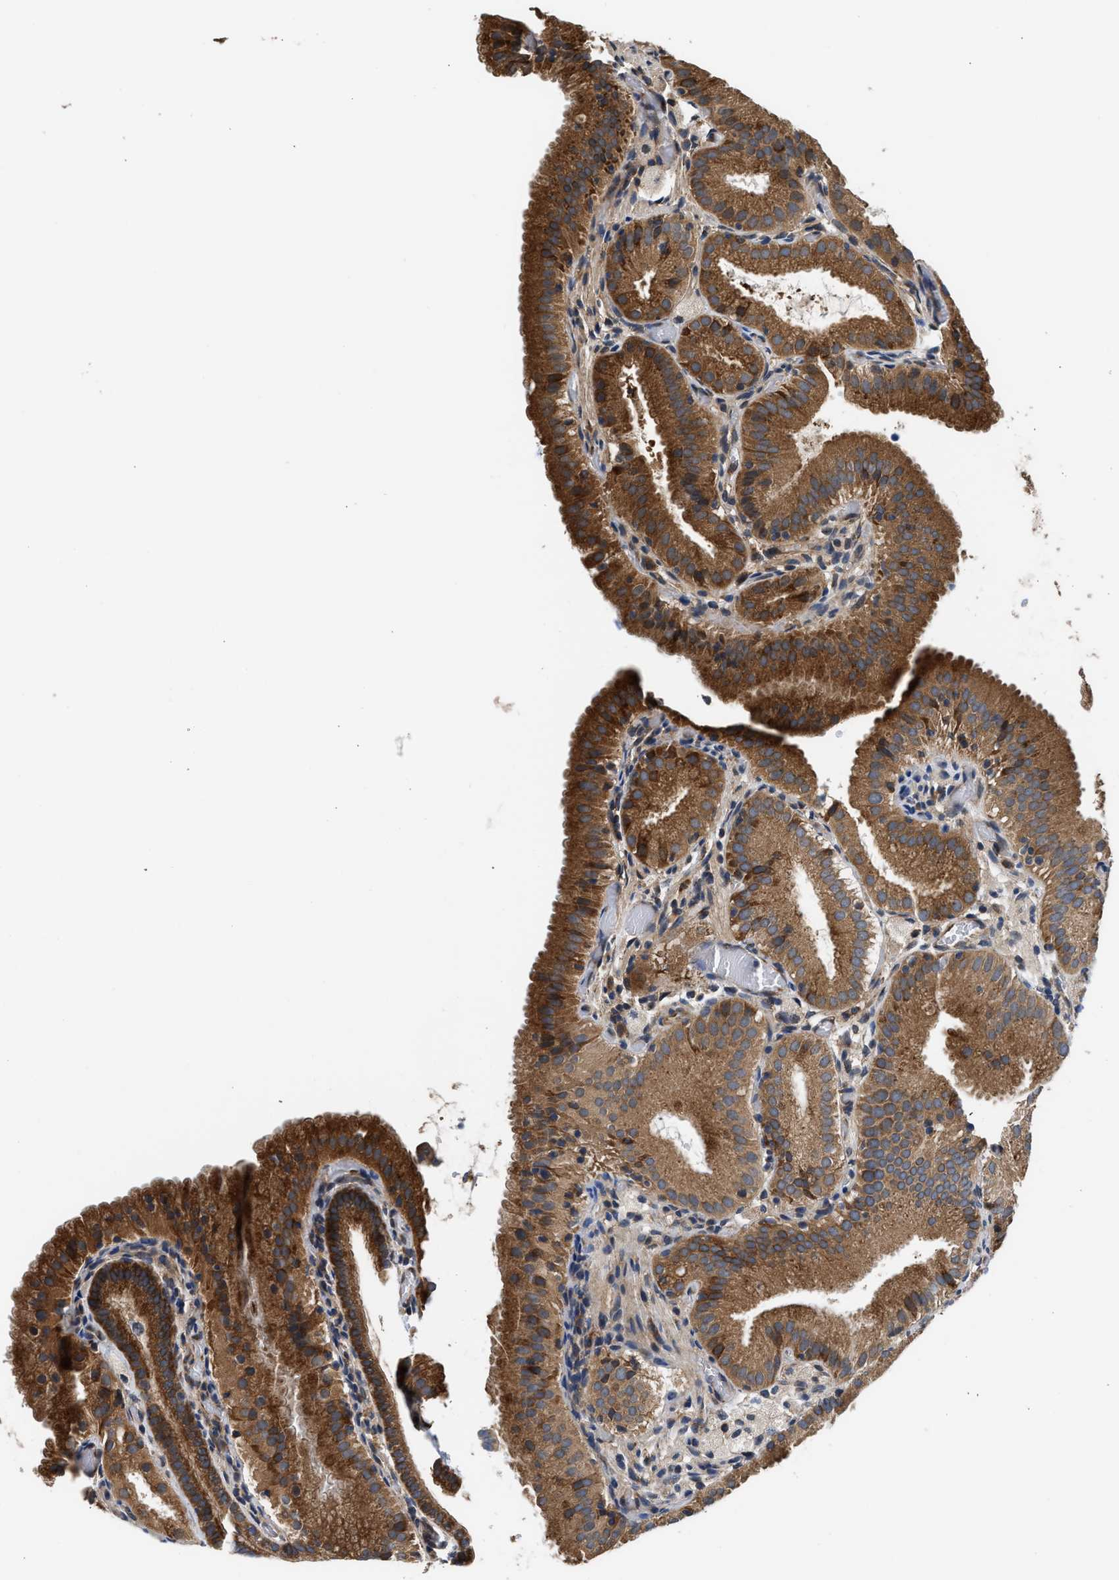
{"staining": {"intensity": "strong", "quantity": ">75%", "location": "cytoplasmic/membranous"}, "tissue": "gallbladder", "cell_type": "Glandular cells", "image_type": "normal", "snomed": [{"axis": "morphology", "description": "Normal tissue, NOS"}, {"axis": "topography", "description": "Gallbladder"}], "caption": "This micrograph exhibits IHC staining of unremarkable human gallbladder, with high strong cytoplasmic/membranous positivity in approximately >75% of glandular cells.", "gene": "POLG2", "patient": {"sex": "male", "age": 54}}